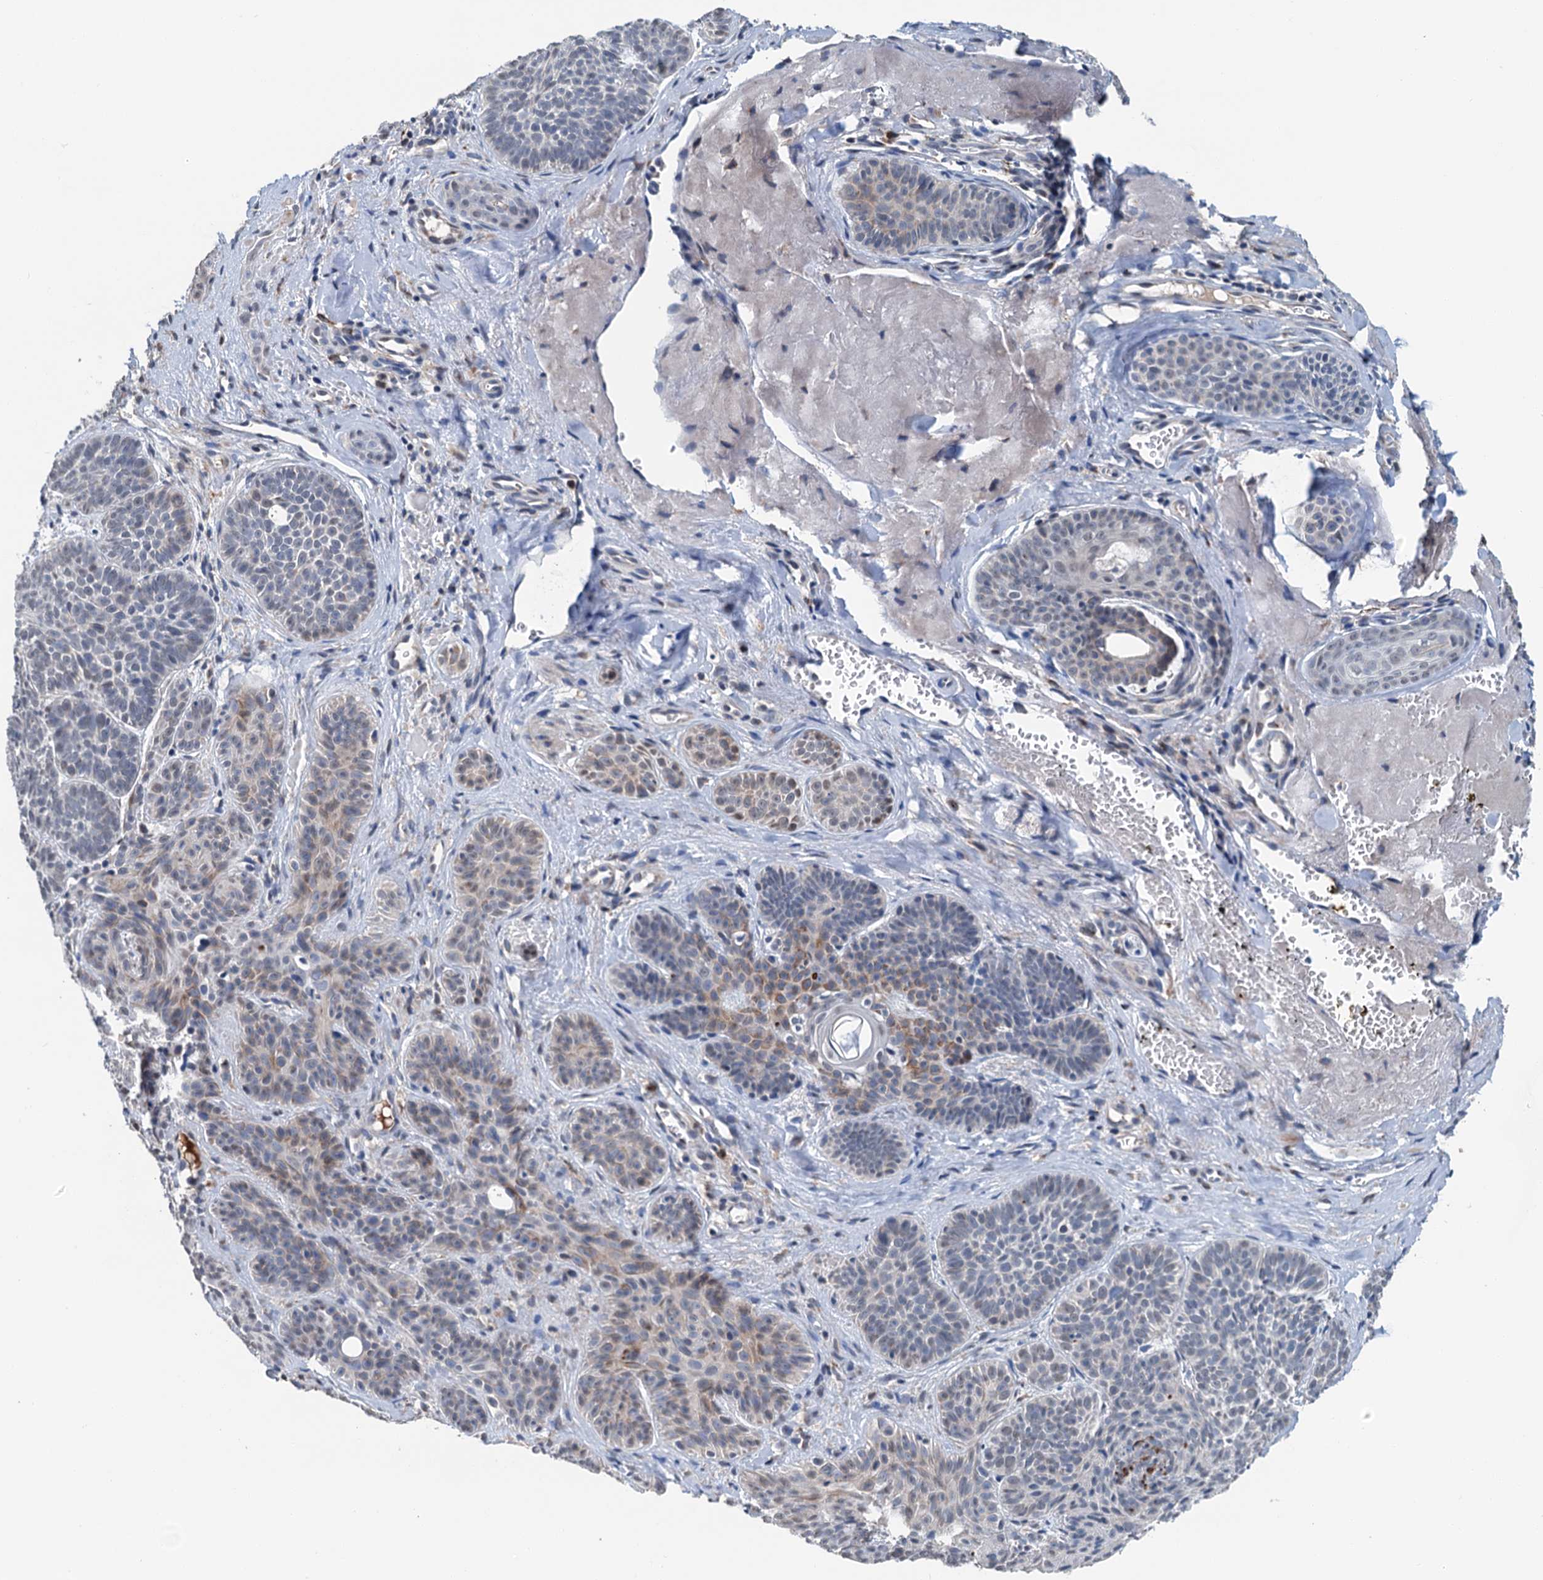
{"staining": {"intensity": "moderate", "quantity": "<25%", "location": "cytoplasmic/membranous"}, "tissue": "skin cancer", "cell_type": "Tumor cells", "image_type": "cancer", "snomed": [{"axis": "morphology", "description": "Basal cell carcinoma"}, {"axis": "topography", "description": "Skin"}], "caption": "This is a micrograph of immunohistochemistry staining of skin cancer (basal cell carcinoma), which shows moderate positivity in the cytoplasmic/membranous of tumor cells.", "gene": "SHLD1", "patient": {"sex": "male", "age": 85}}